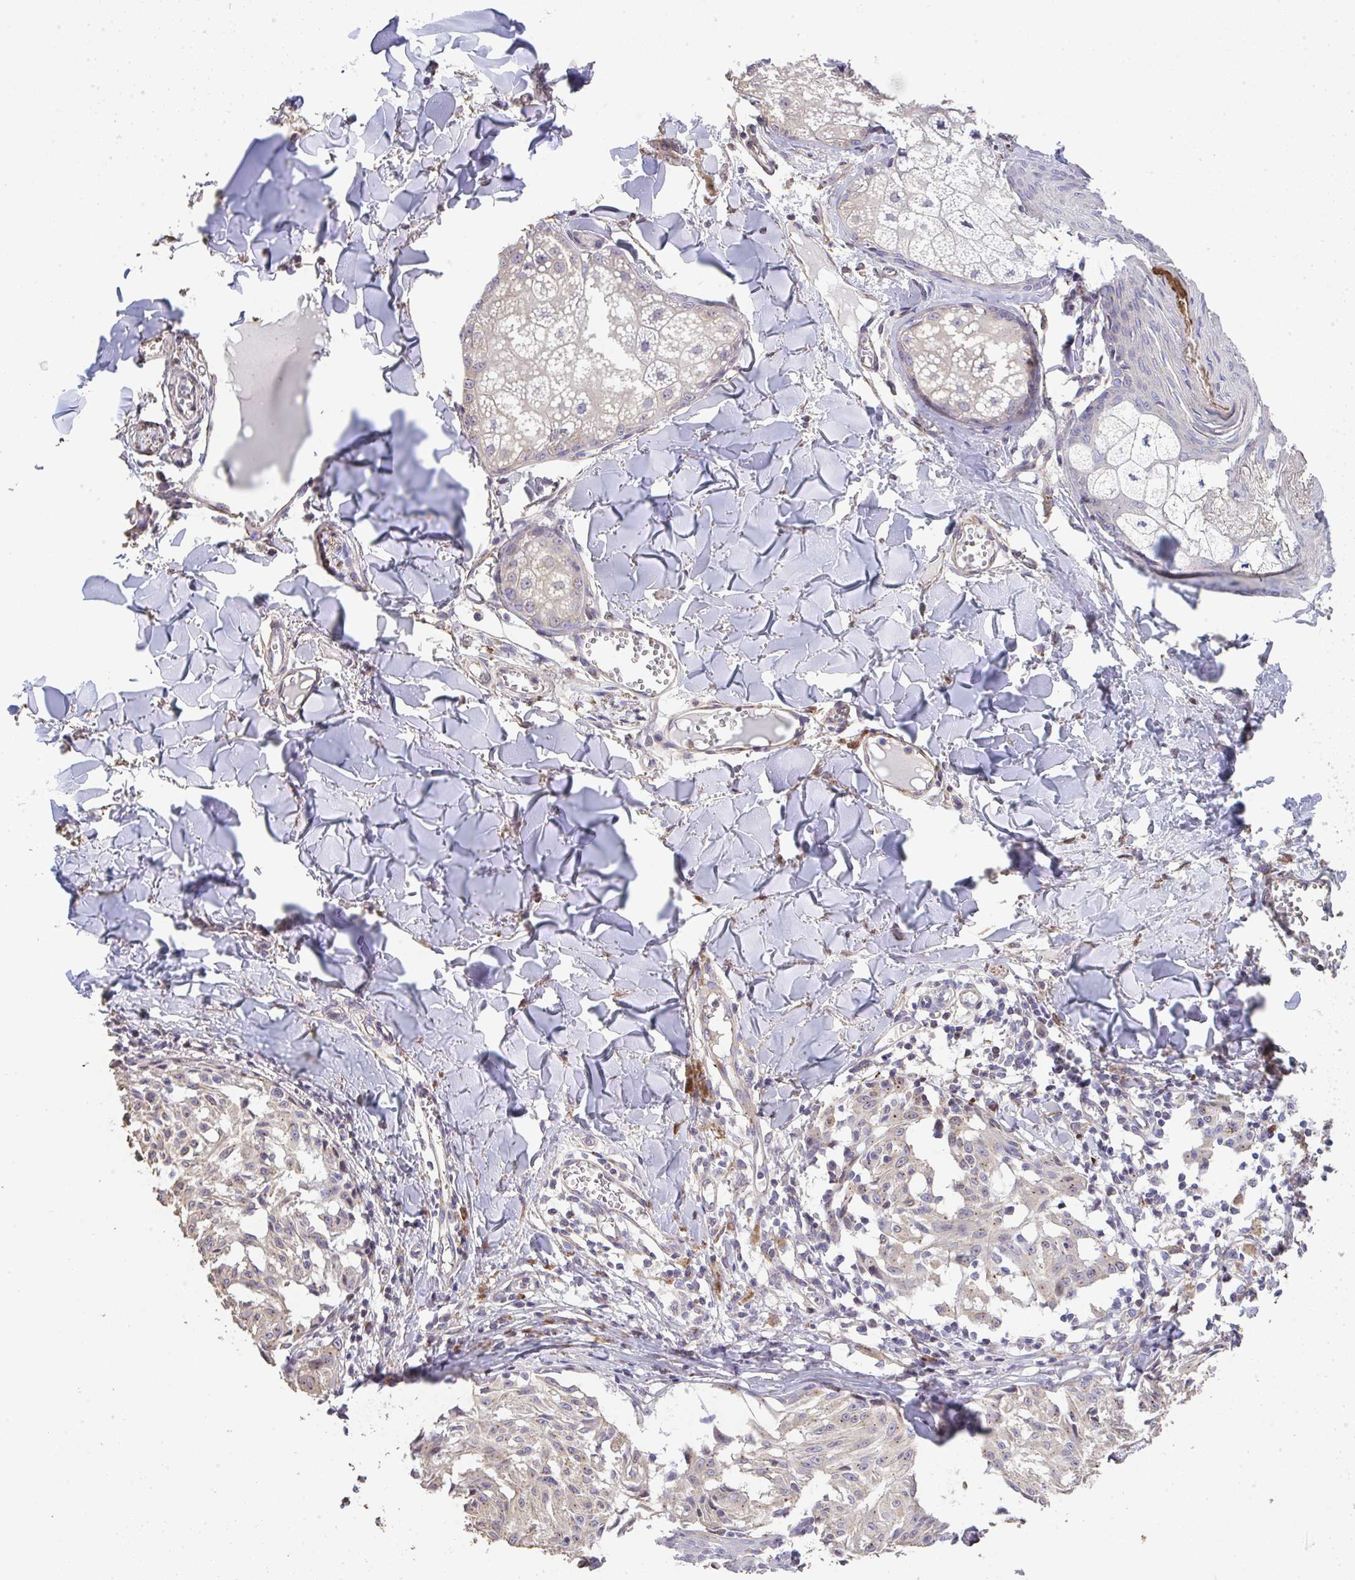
{"staining": {"intensity": "negative", "quantity": "none", "location": "none"}, "tissue": "melanoma", "cell_type": "Tumor cells", "image_type": "cancer", "snomed": [{"axis": "morphology", "description": "Malignant melanoma, NOS"}, {"axis": "topography", "description": "Skin"}], "caption": "Immunohistochemical staining of melanoma demonstrates no significant staining in tumor cells.", "gene": "RUNDC3B", "patient": {"sex": "female", "age": 43}}